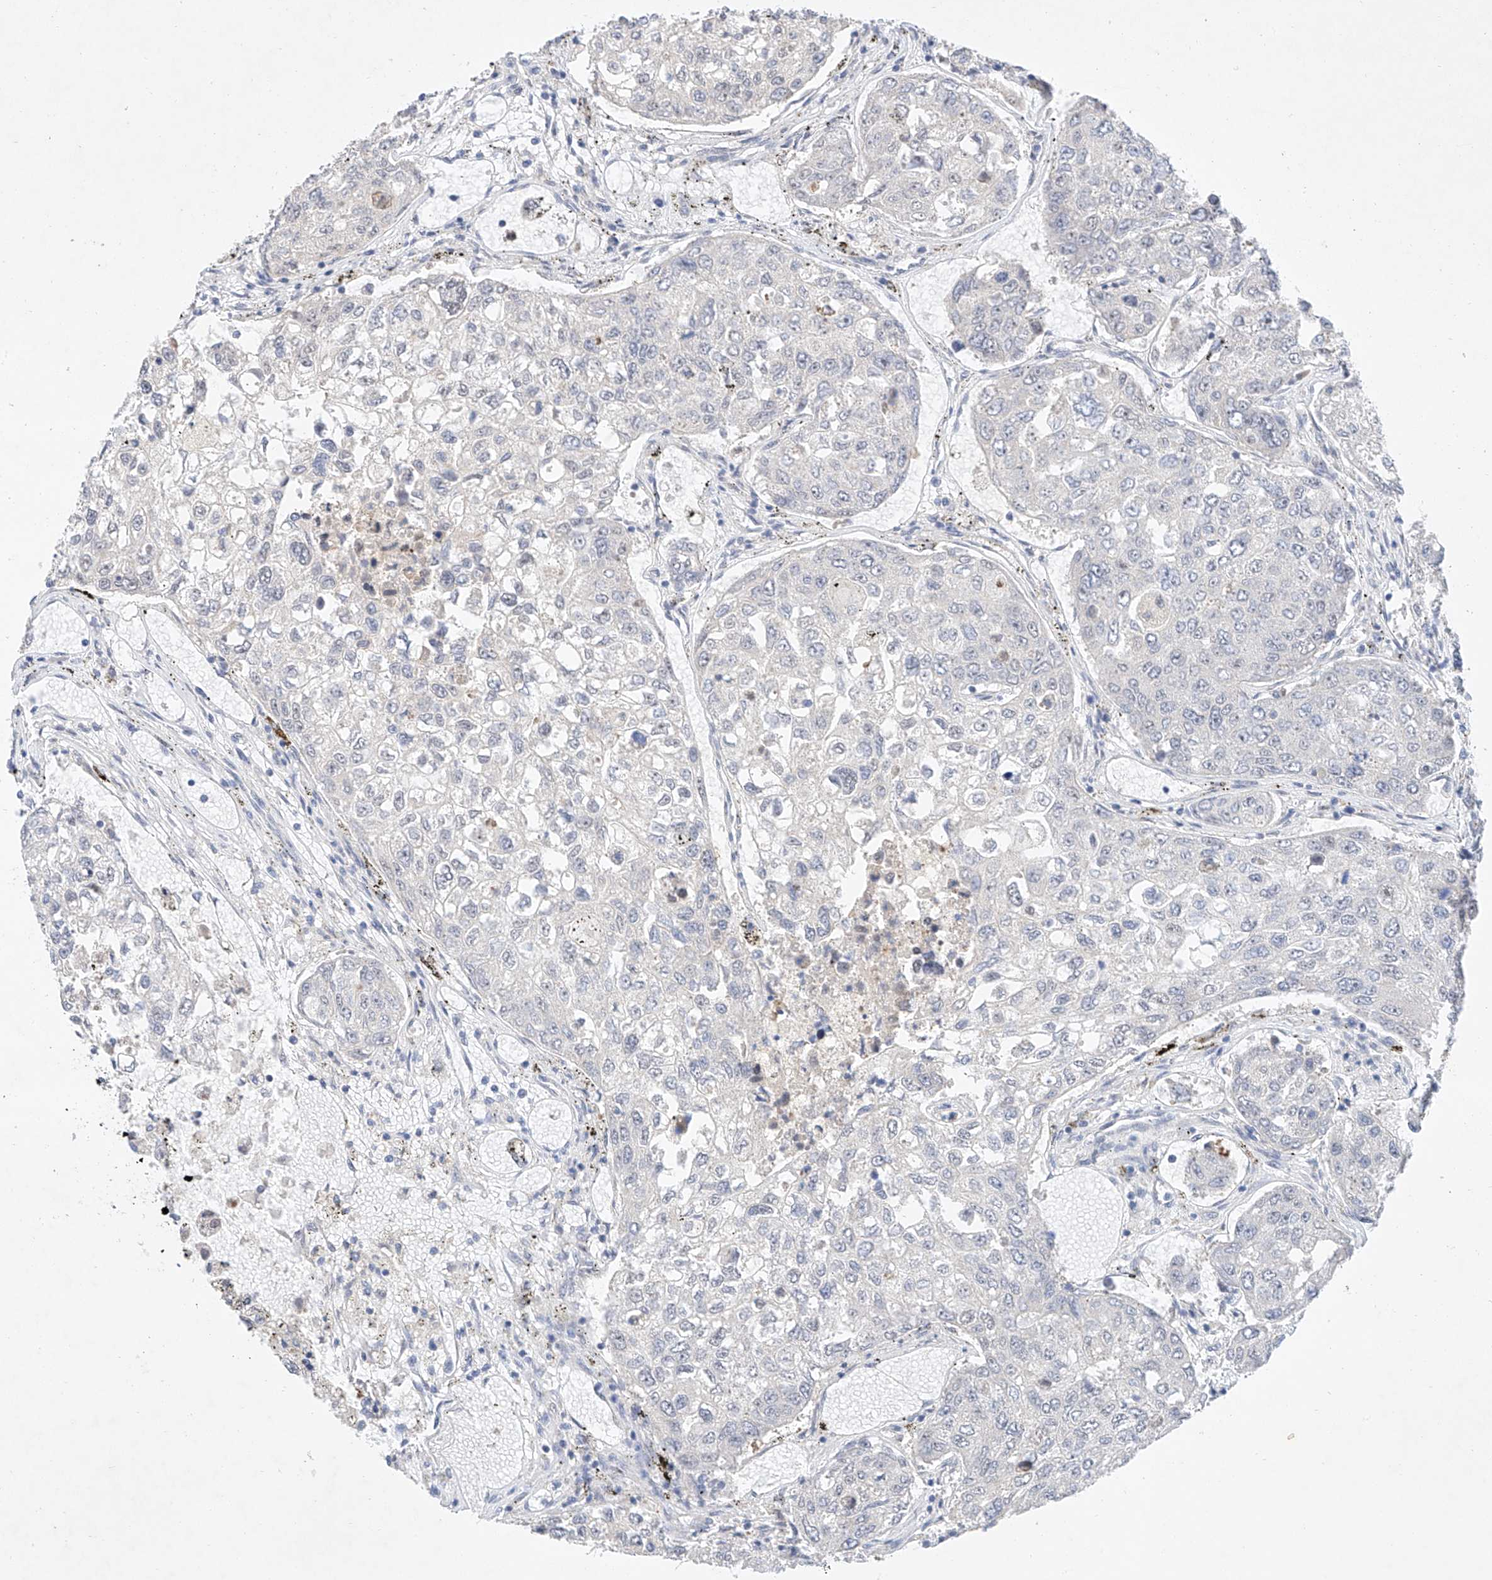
{"staining": {"intensity": "negative", "quantity": "none", "location": "none"}, "tissue": "urothelial cancer", "cell_type": "Tumor cells", "image_type": "cancer", "snomed": [{"axis": "morphology", "description": "Urothelial carcinoma, High grade"}, {"axis": "topography", "description": "Lymph node"}, {"axis": "topography", "description": "Urinary bladder"}], "caption": "Histopathology image shows no protein positivity in tumor cells of urothelial cancer tissue. (Stains: DAB (3,3'-diaminobenzidine) IHC with hematoxylin counter stain, Microscopy: brightfield microscopy at high magnification).", "gene": "IL22RA2", "patient": {"sex": "male", "age": 51}}